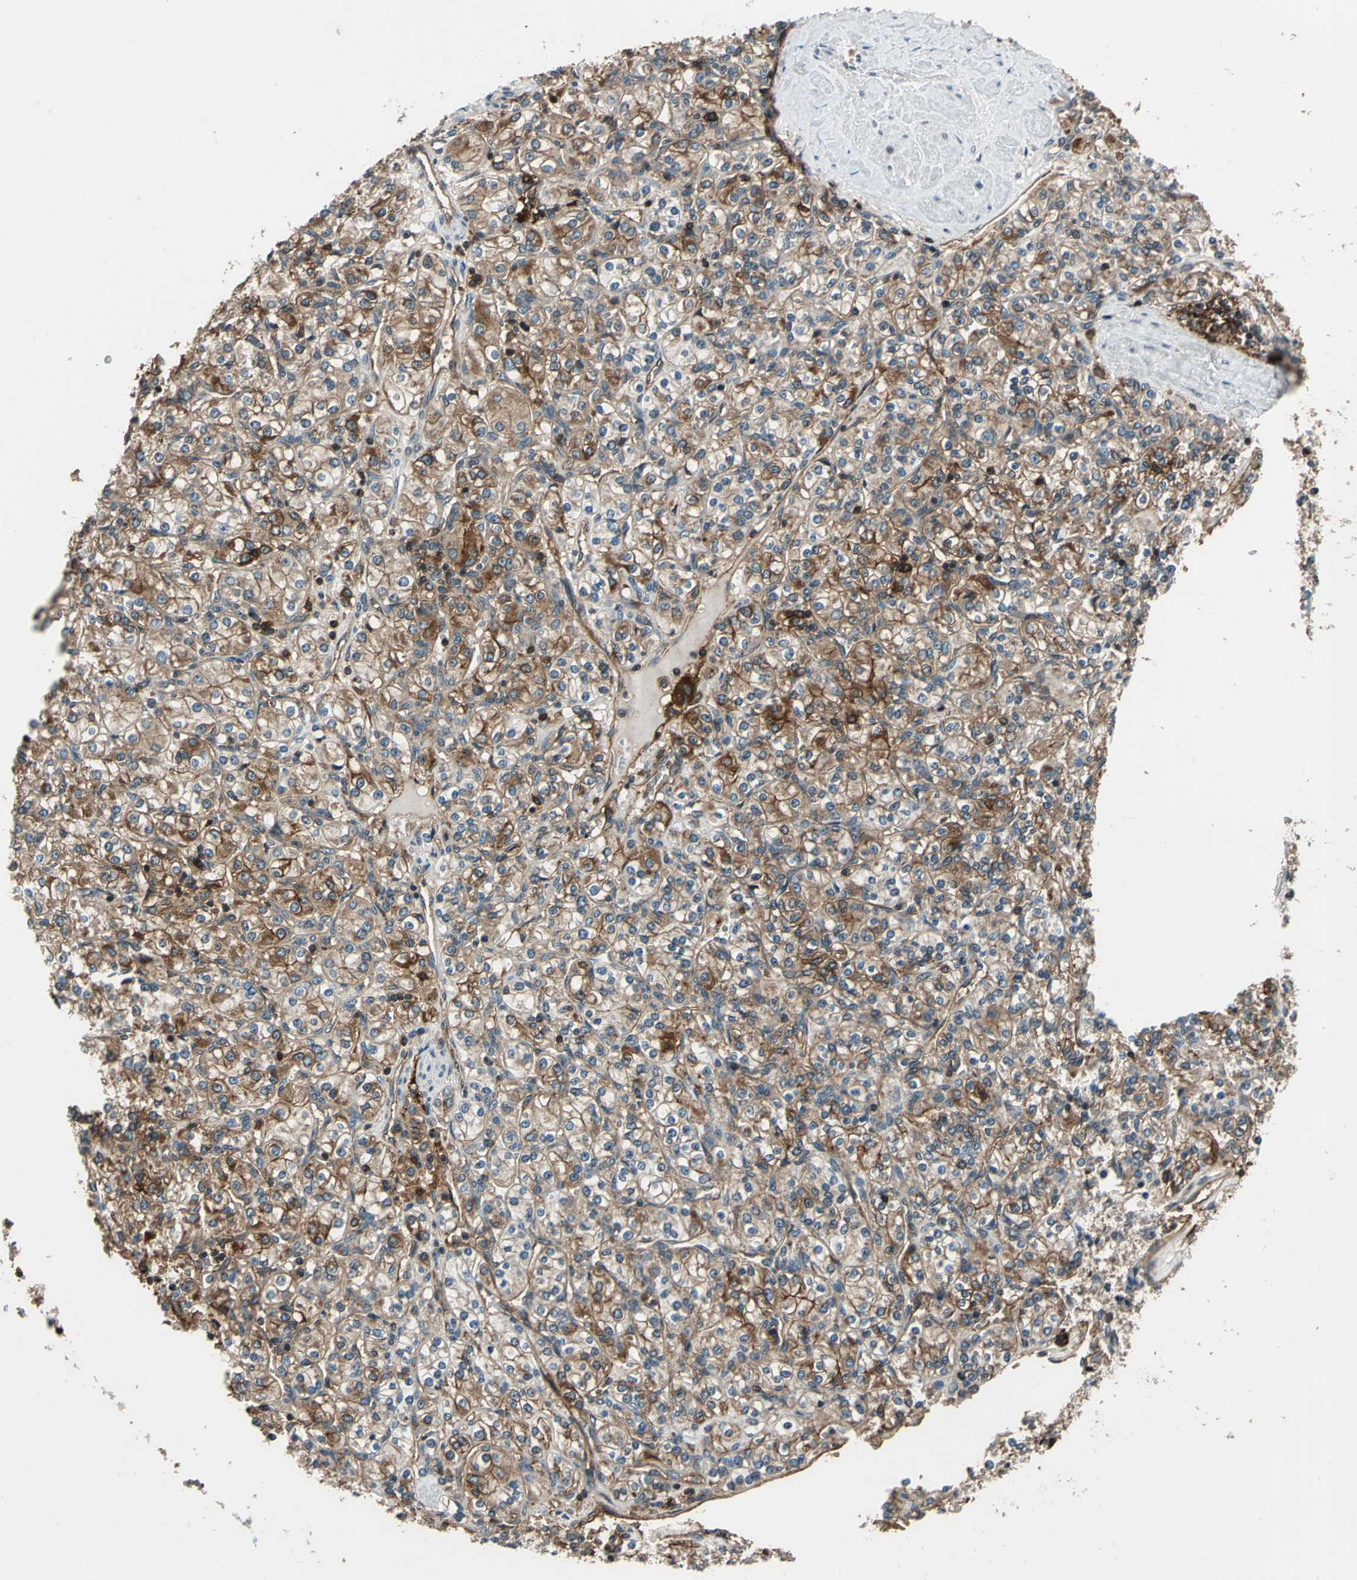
{"staining": {"intensity": "moderate", "quantity": ">75%", "location": "cytoplasmic/membranous"}, "tissue": "renal cancer", "cell_type": "Tumor cells", "image_type": "cancer", "snomed": [{"axis": "morphology", "description": "Adenocarcinoma, NOS"}, {"axis": "topography", "description": "Kidney"}], "caption": "Brown immunohistochemical staining in human renal cancer exhibits moderate cytoplasmic/membranous positivity in about >75% of tumor cells.", "gene": "NR2C2", "patient": {"sex": "male", "age": 77}}